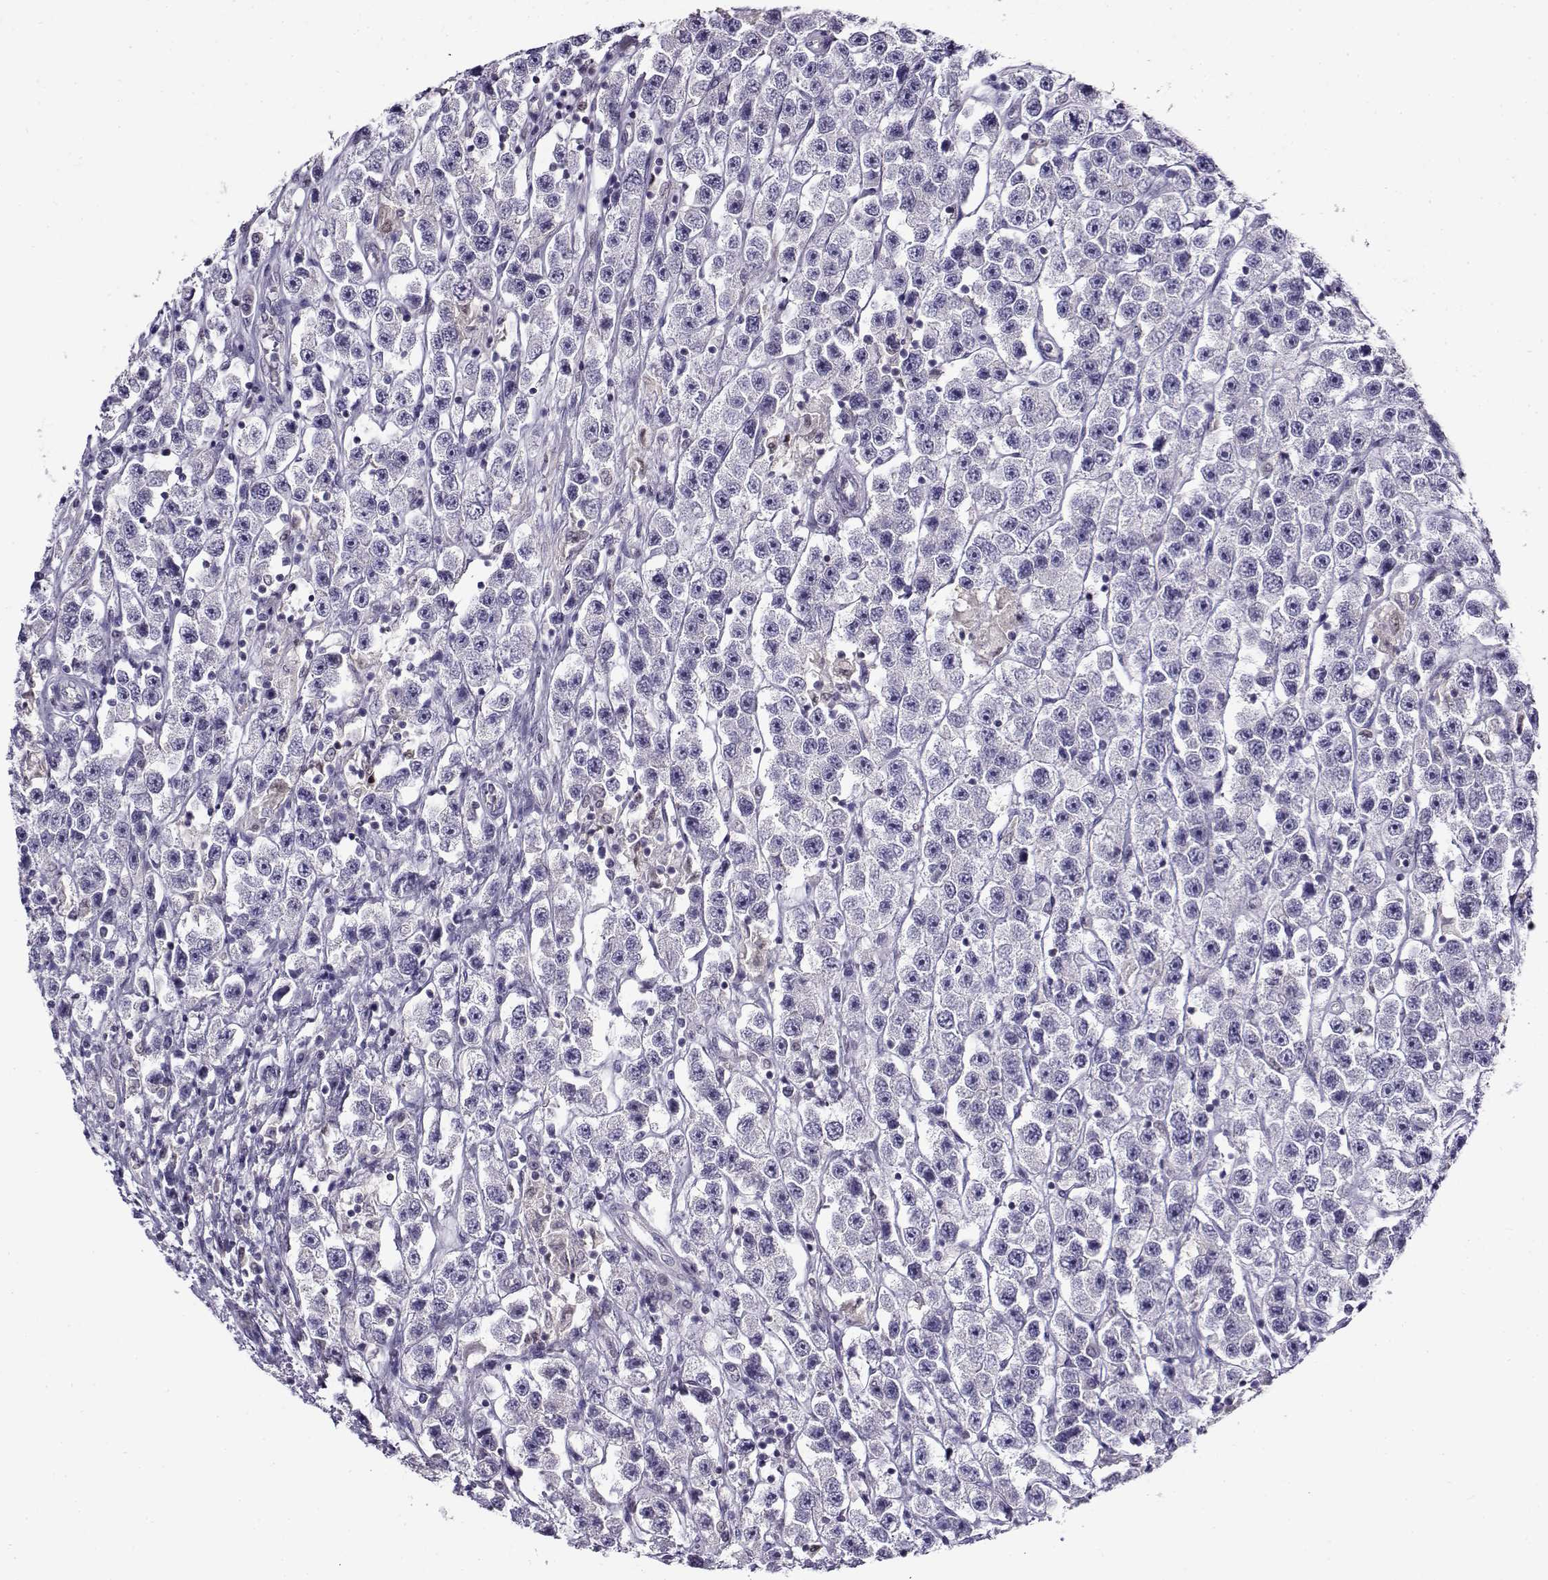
{"staining": {"intensity": "negative", "quantity": "none", "location": "none"}, "tissue": "testis cancer", "cell_type": "Tumor cells", "image_type": "cancer", "snomed": [{"axis": "morphology", "description": "Seminoma, NOS"}, {"axis": "topography", "description": "Testis"}], "caption": "Testis cancer (seminoma) was stained to show a protein in brown. There is no significant positivity in tumor cells. Brightfield microscopy of immunohistochemistry (IHC) stained with DAB (brown) and hematoxylin (blue), captured at high magnification.", "gene": "FEZF1", "patient": {"sex": "male", "age": 45}}